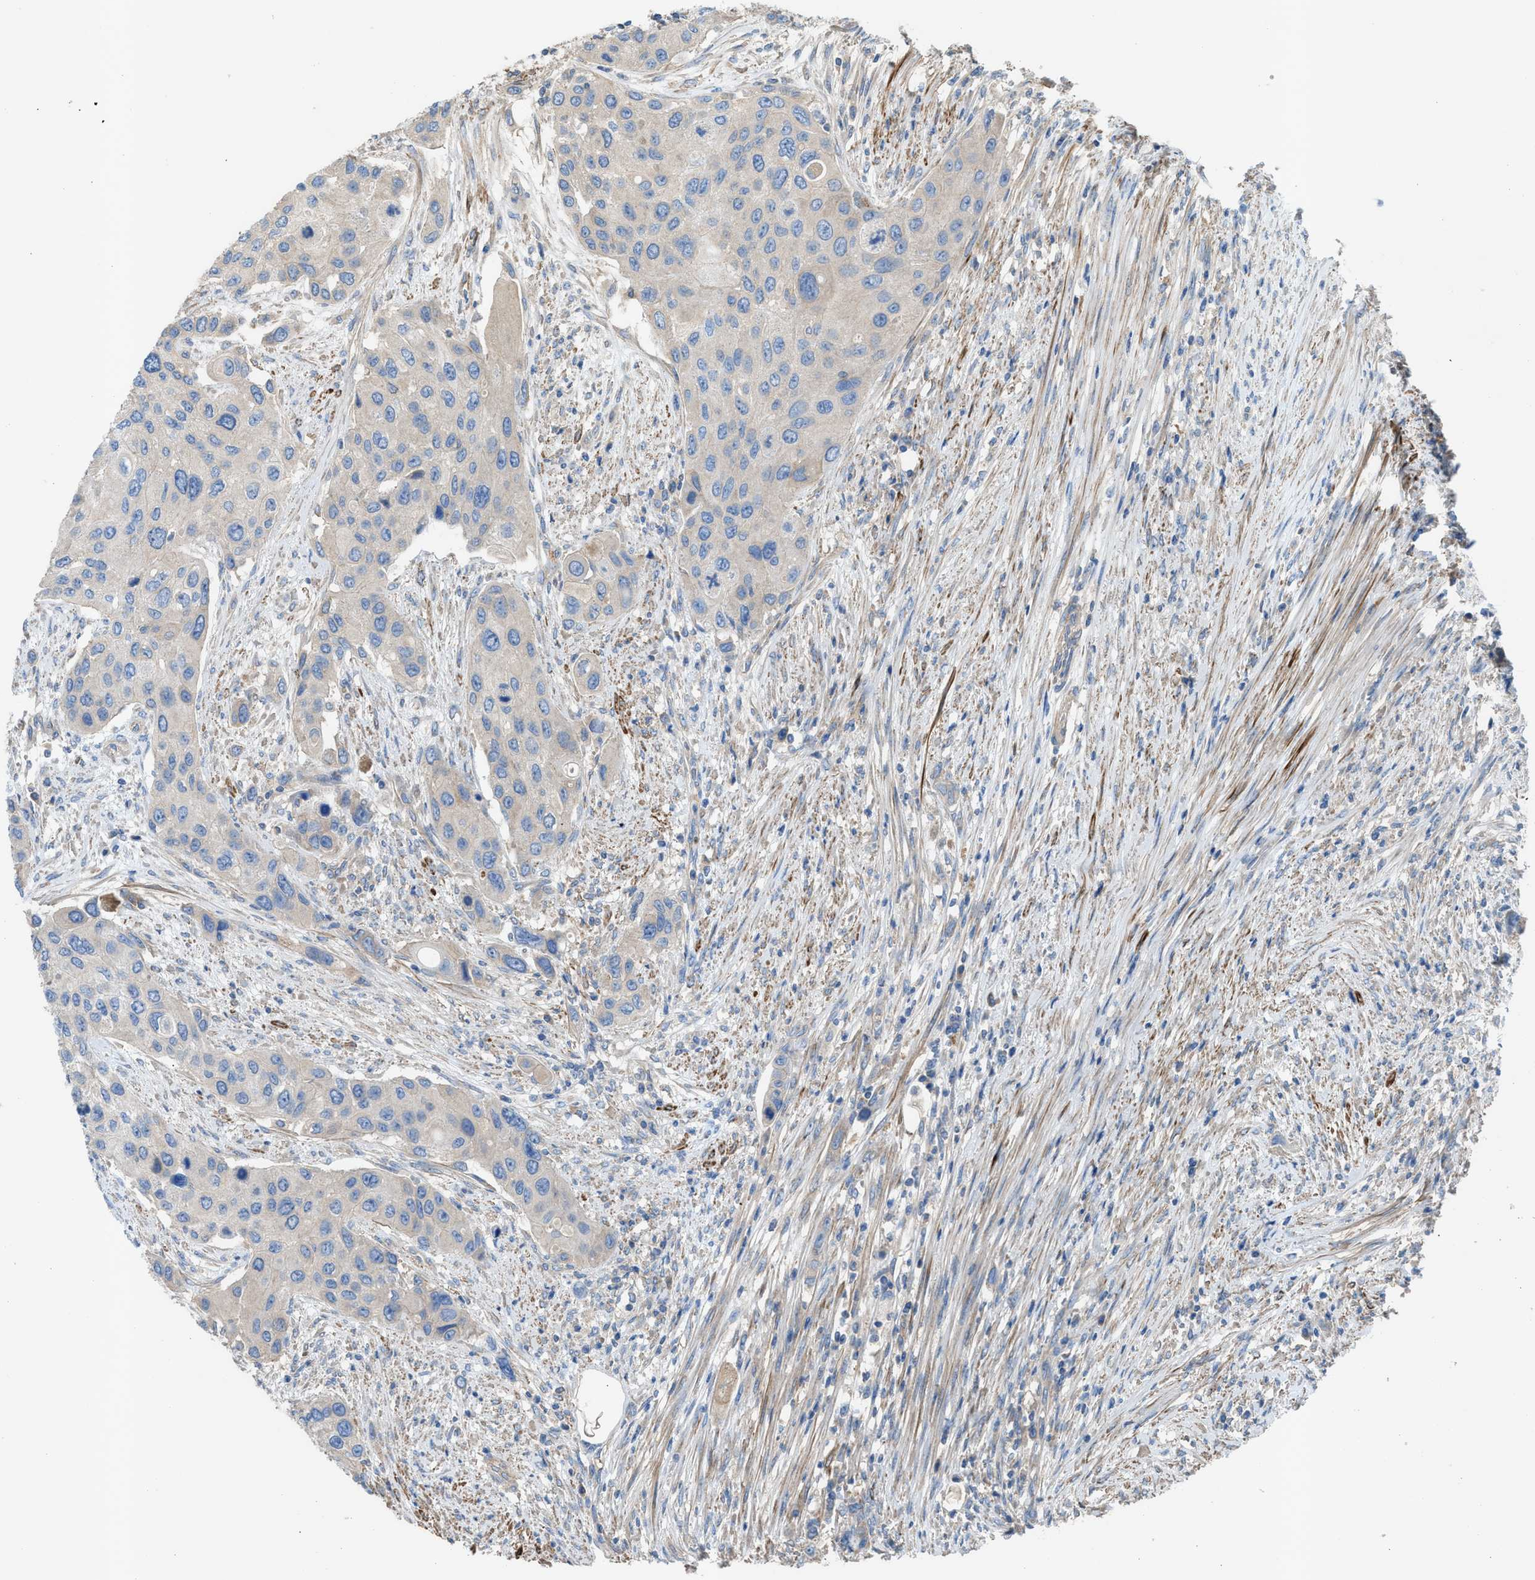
{"staining": {"intensity": "negative", "quantity": "none", "location": "none"}, "tissue": "urothelial cancer", "cell_type": "Tumor cells", "image_type": "cancer", "snomed": [{"axis": "morphology", "description": "Urothelial carcinoma, High grade"}, {"axis": "topography", "description": "Urinary bladder"}], "caption": "Immunohistochemical staining of human urothelial carcinoma (high-grade) exhibits no significant expression in tumor cells.", "gene": "AOAH", "patient": {"sex": "female", "age": 56}}